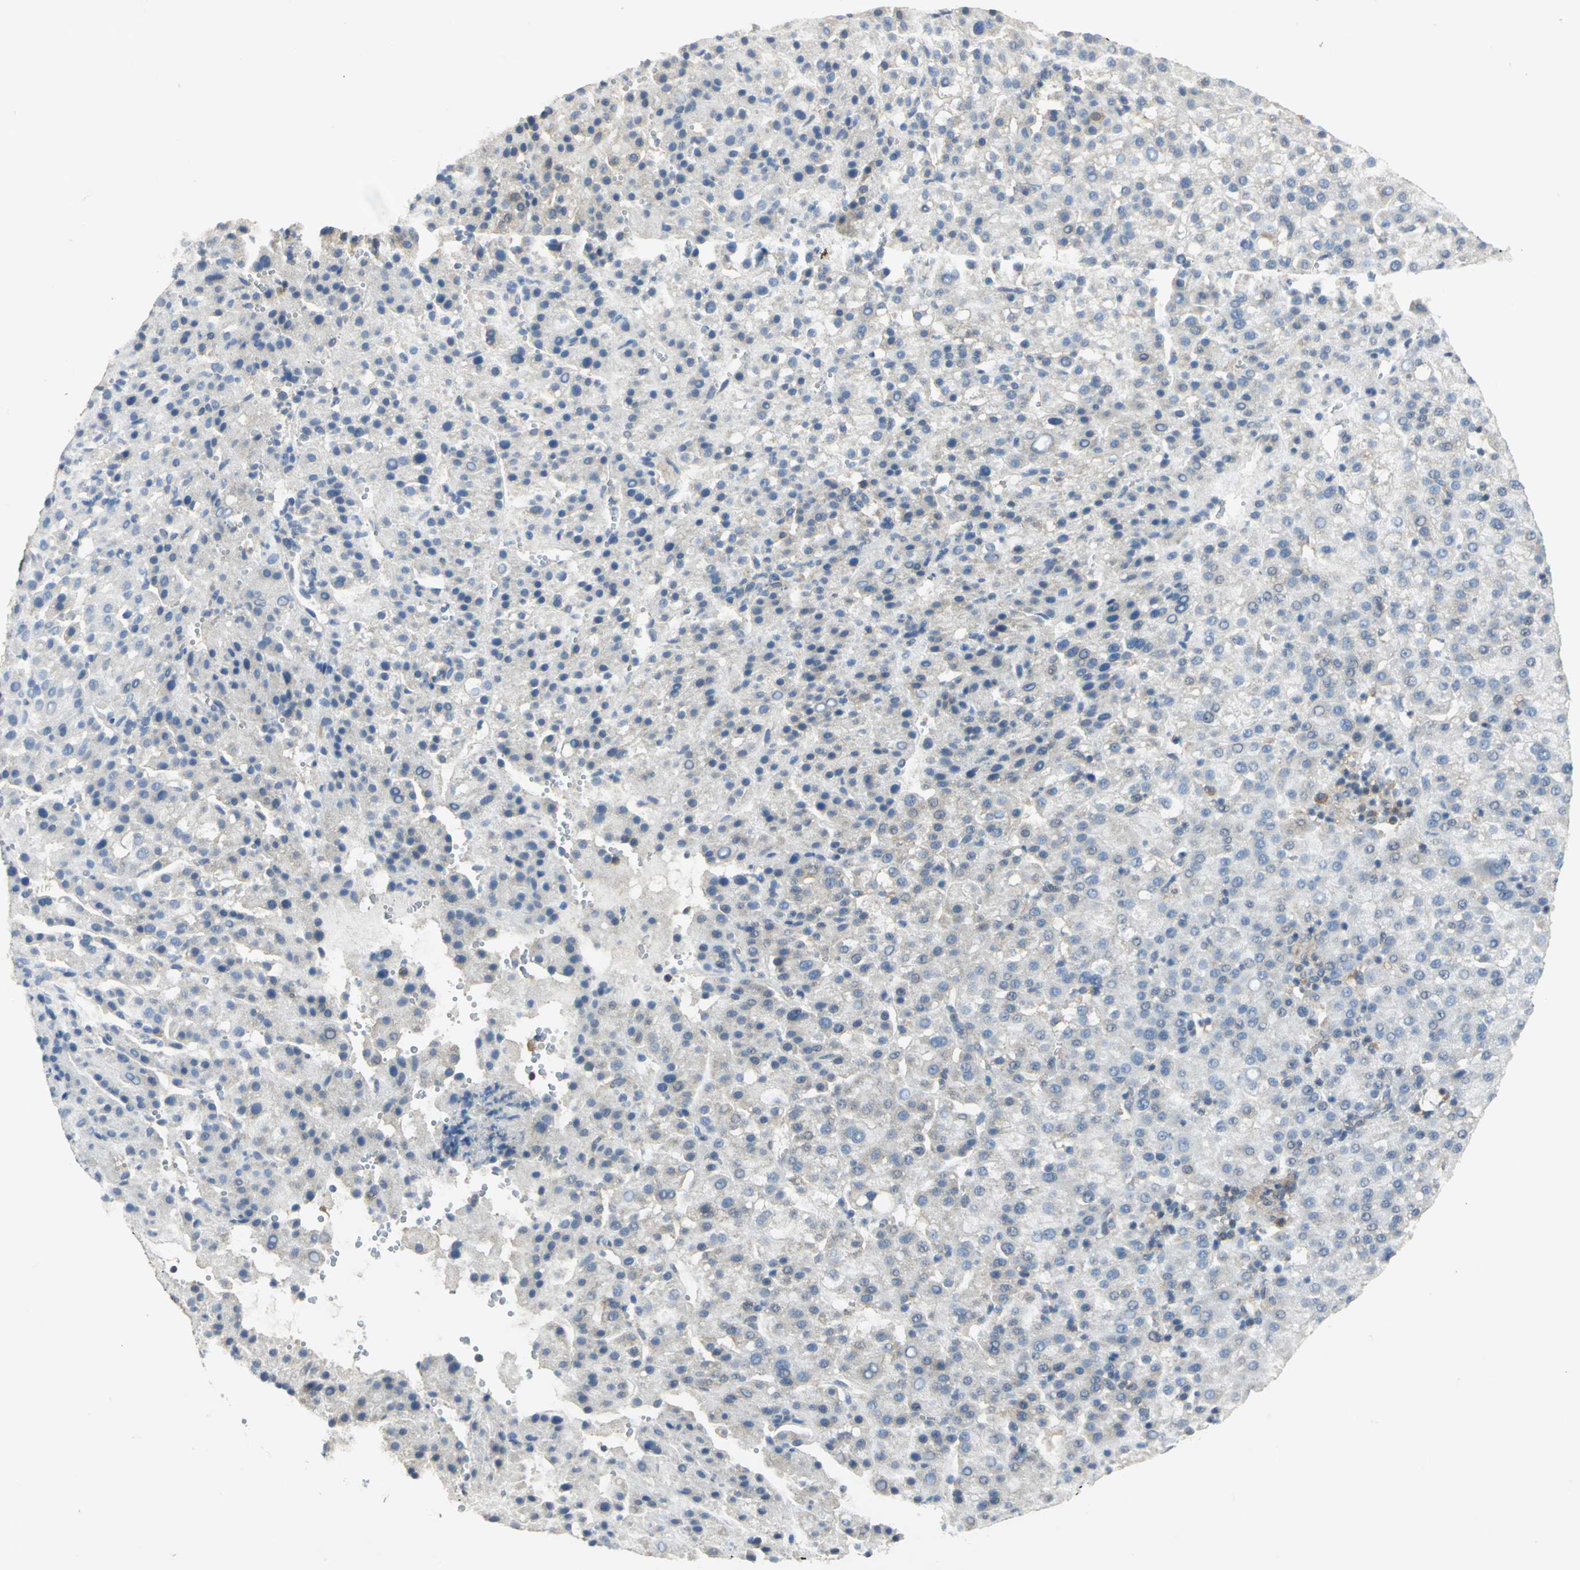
{"staining": {"intensity": "negative", "quantity": "none", "location": "none"}, "tissue": "liver cancer", "cell_type": "Tumor cells", "image_type": "cancer", "snomed": [{"axis": "morphology", "description": "Carcinoma, Hepatocellular, NOS"}, {"axis": "topography", "description": "Liver"}], "caption": "A high-resolution image shows immunohistochemistry (IHC) staining of liver cancer (hepatocellular carcinoma), which displays no significant staining in tumor cells.", "gene": "PPIA", "patient": {"sex": "female", "age": 58}}